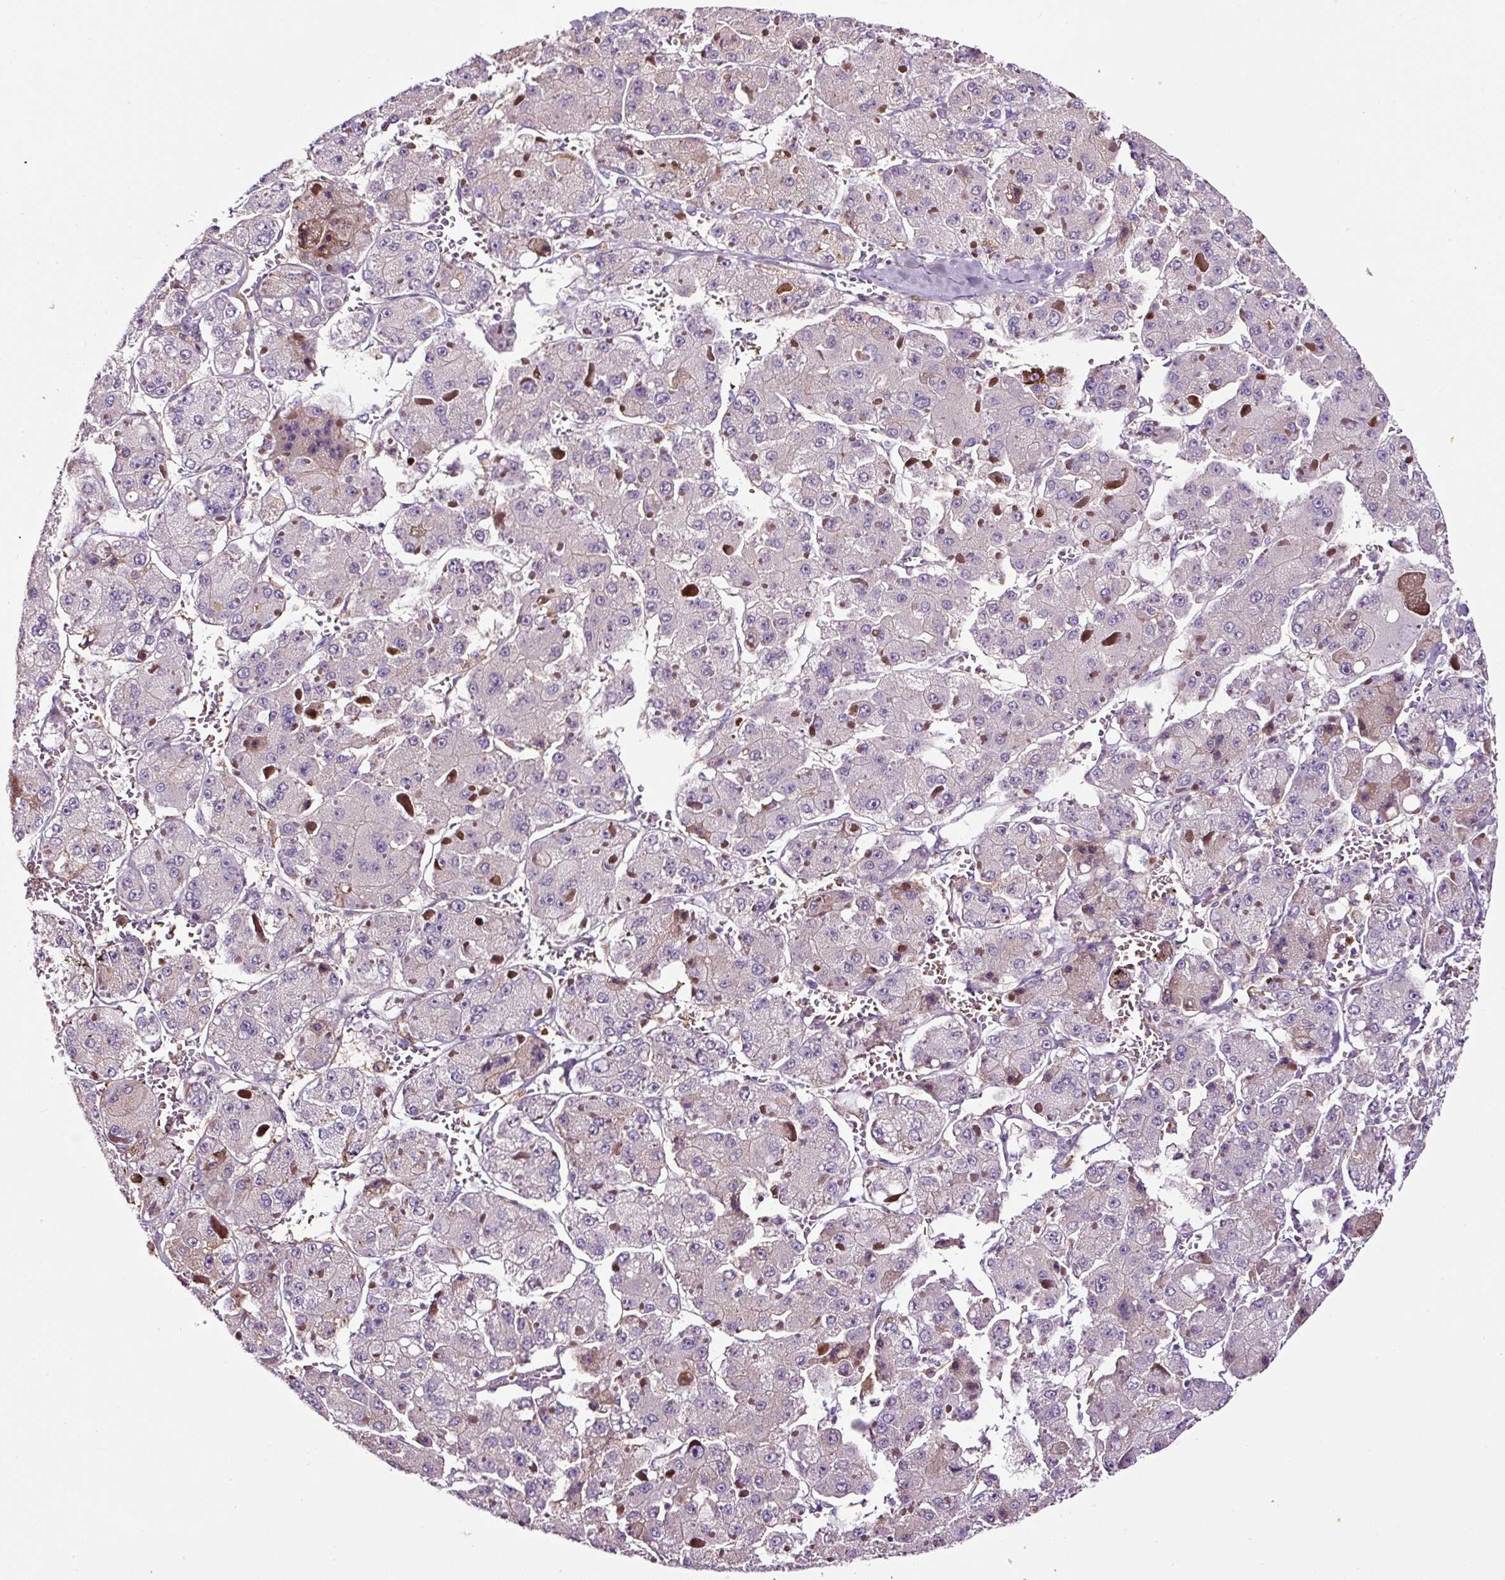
{"staining": {"intensity": "negative", "quantity": "none", "location": "none"}, "tissue": "liver cancer", "cell_type": "Tumor cells", "image_type": "cancer", "snomed": [{"axis": "morphology", "description": "Carcinoma, Hepatocellular, NOS"}, {"axis": "topography", "description": "Liver"}], "caption": "Photomicrograph shows no protein expression in tumor cells of hepatocellular carcinoma (liver) tissue. Brightfield microscopy of immunohistochemistry (IHC) stained with DAB (brown) and hematoxylin (blue), captured at high magnification.", "gene": "LRRC24", "patient": {"sex": "female", "age": 73}}